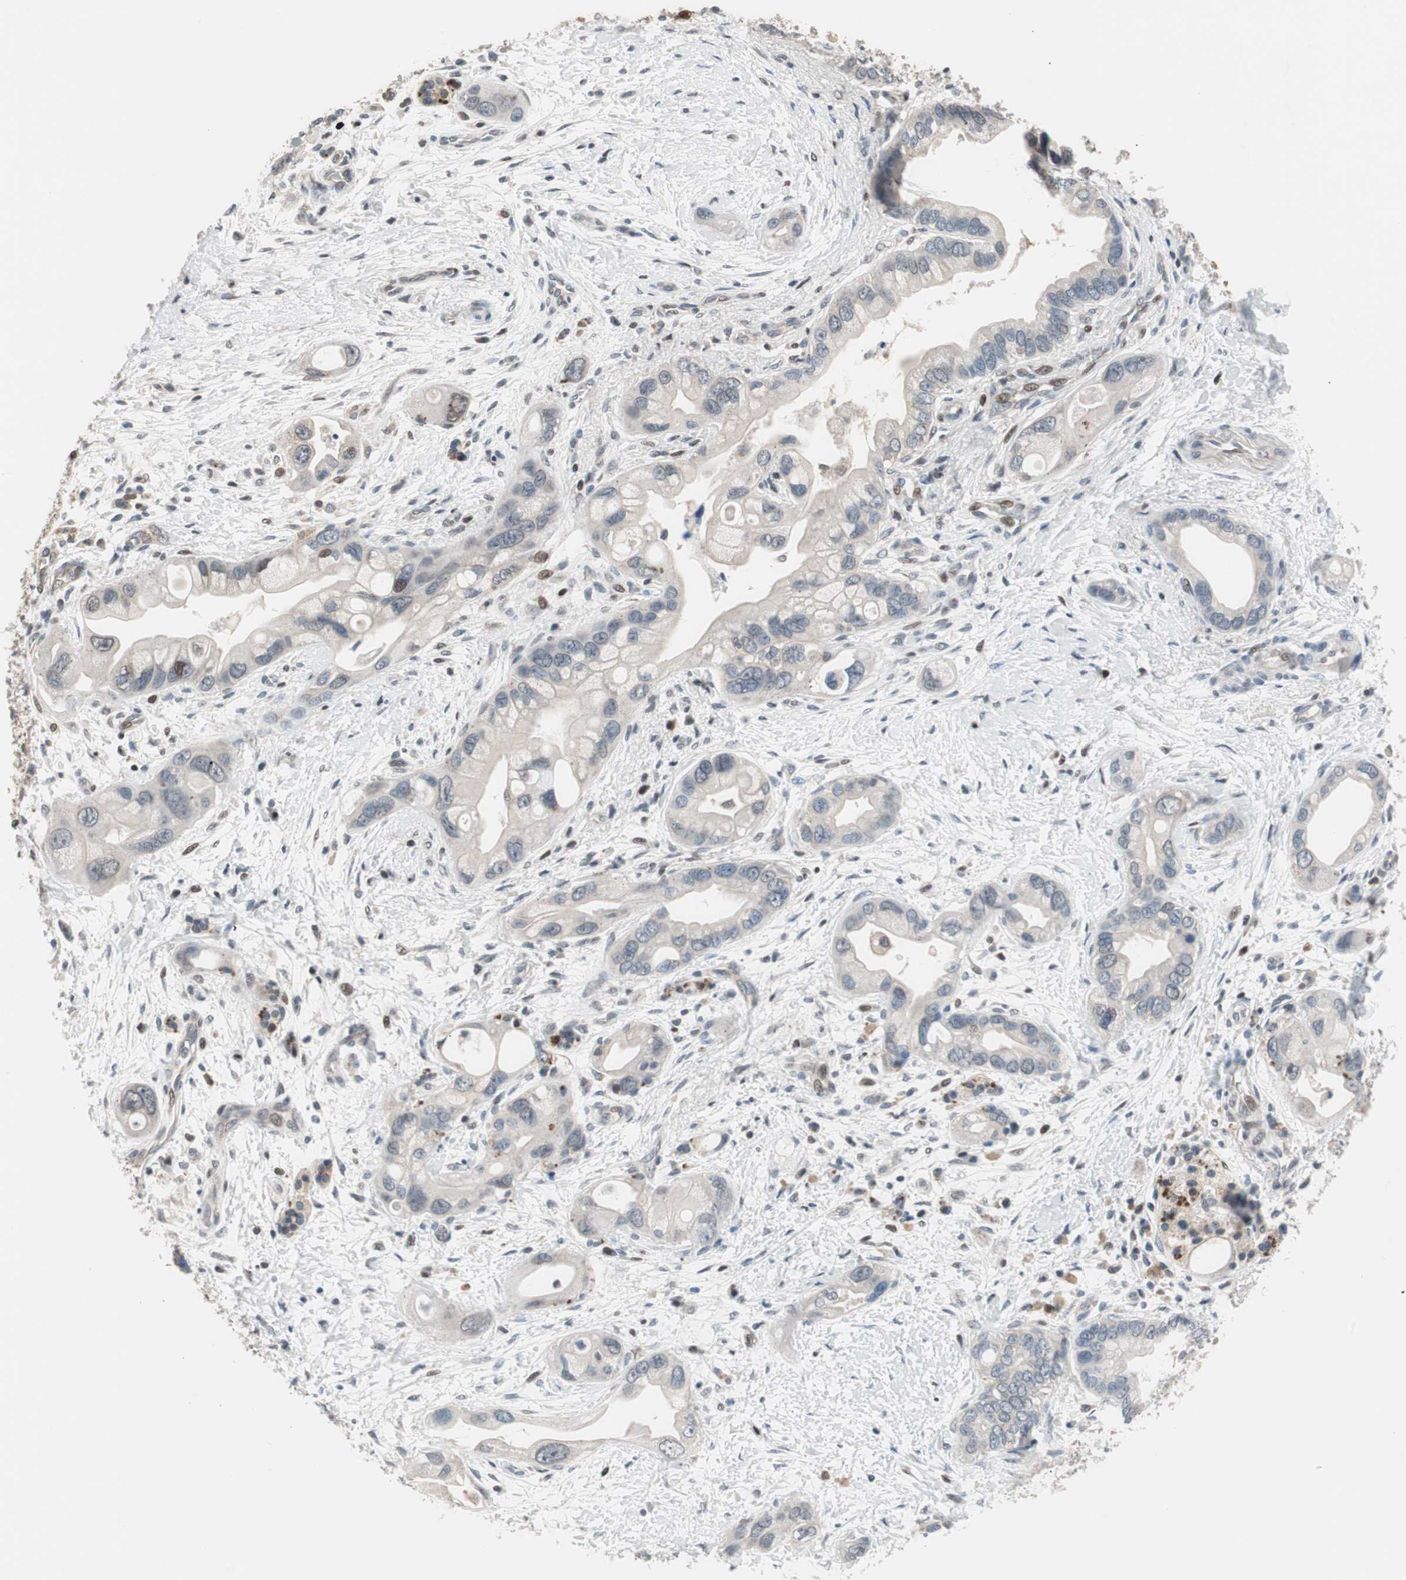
{"staining": {"intensity": "negative", "quantity": "none", "location": "none"}, "tissue": "pancreatic cancer", "cell_type": "Tumor cells", "image_type": "cancer", "snomed": [{"axis": "morphology", "description": "Adenocarcinoma, NOS"}, {"axis": "topography", "description": "Pancreas"}], "caption": "Immunohistochemistry (IHC) histopathology image of neoplastic tissue: human pancreatic cancer (adenocarcinoma) stained with DAB (3,3'-diaminobenzidine) exhibits no significant protein staining in tumor cells.", "gene": "POLH", "patient": {"sex": "female", "age": 77}}